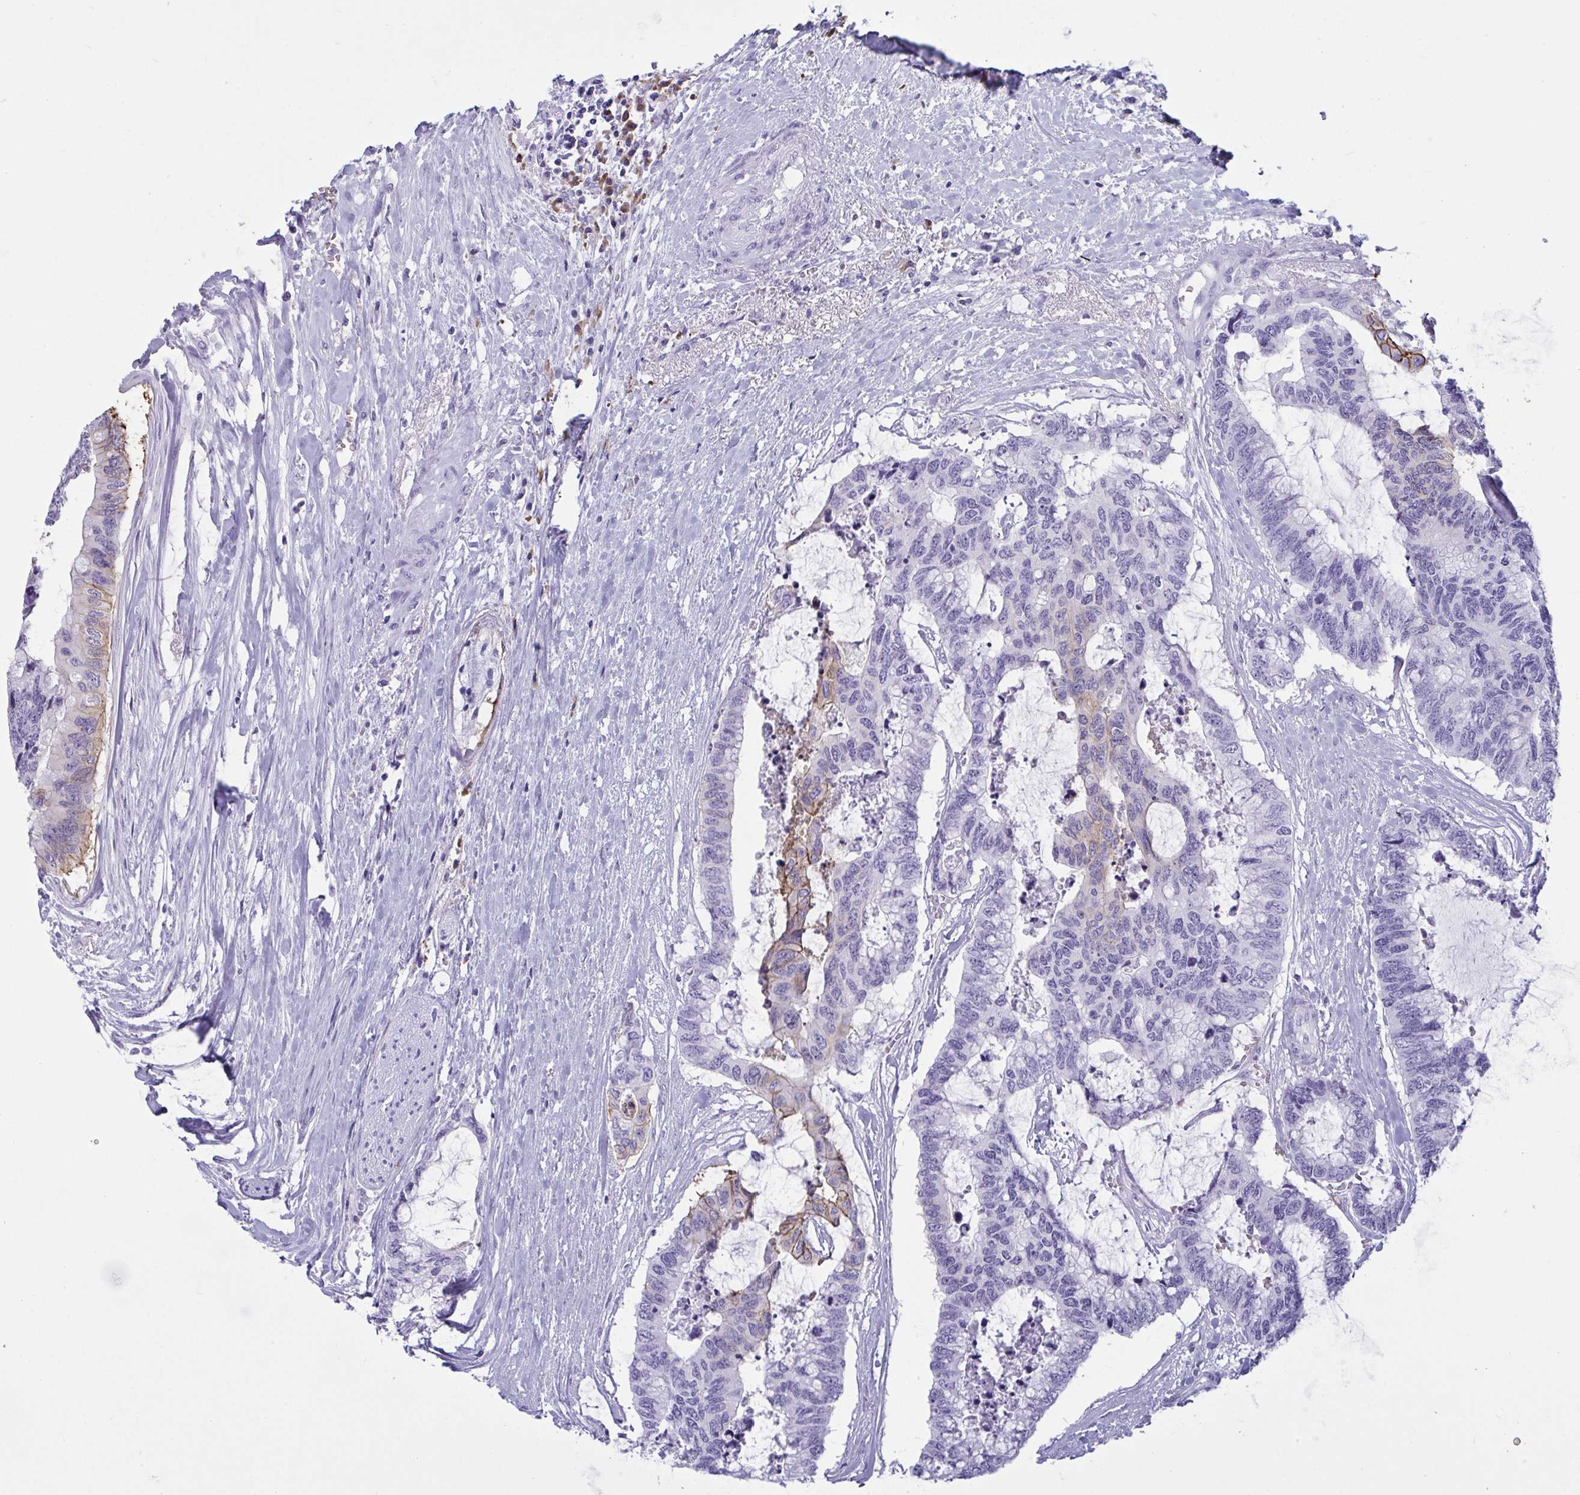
{"staining": {"intensity": "weak", "quantity": "<25%", "location": "cytoplasmic/membranous"}, "tissue": "colorectal cancer", "cell_type": "Tumor cells", "image_type": "cancer", "snomed": [{"axis": "morphology", "description": "Adenocarcinoma, NOS"}, {"axis": "topography", "description": "Rectum"}], "caption": "High power microscopy photomicrograph of an immunohistochemistry photomicrograph of adenocarcinoma (colorectal), revealing no significant staining in tumor cells.", "gene": "SLC2A1", "patient": {"sex": "female", "age": 59}}